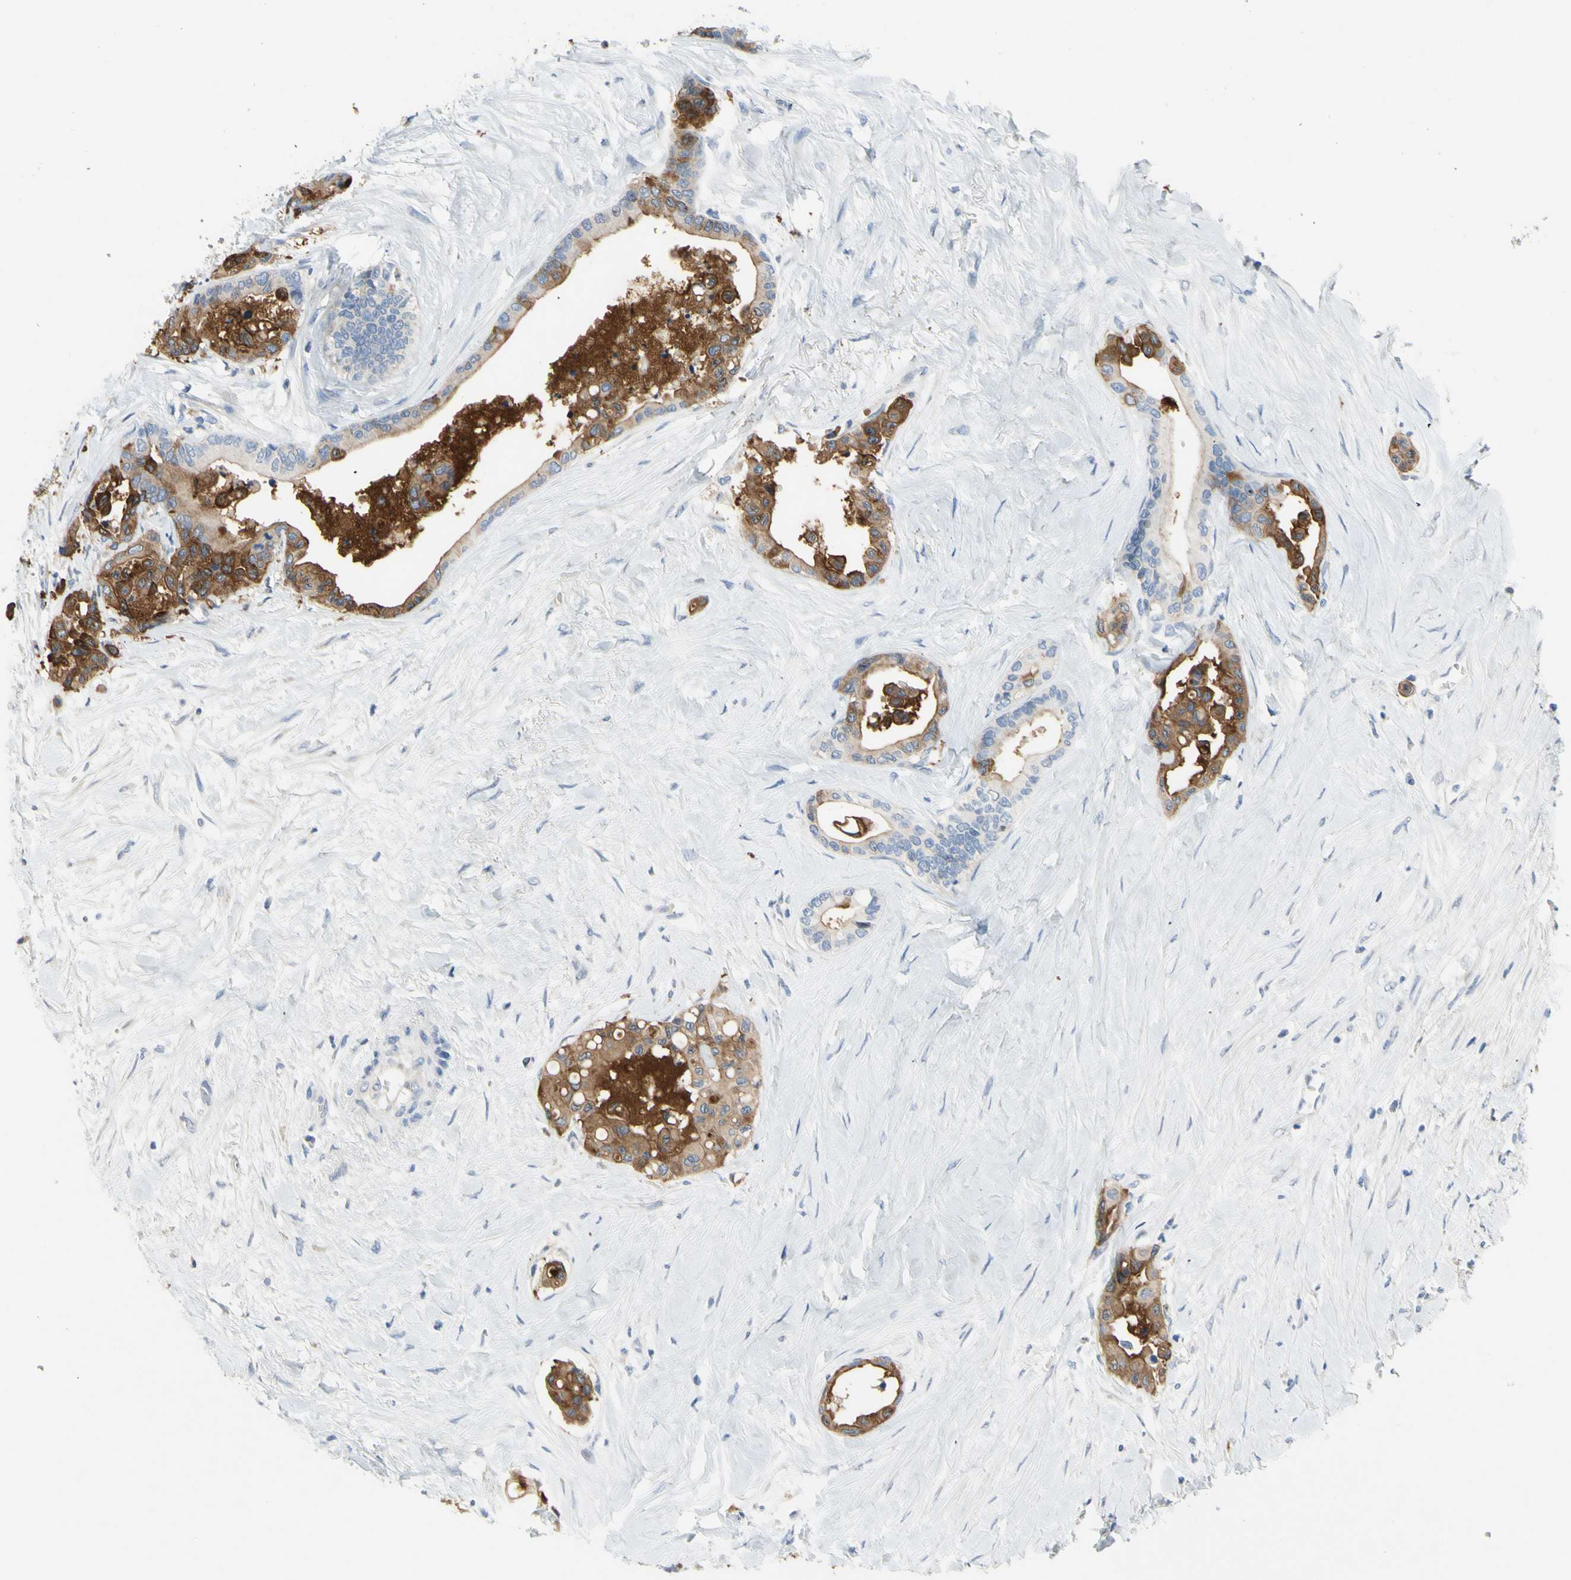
{"staining": {"intensity": "moderate", "quantity": "25%-75%", "location": "cytoplasmic/membranous"}, "tissue": "colorectal cancer", "cell_type": "Tumor cells", "image_type": "cancer", "snomed": [{"axis": "morphology", "description": "Normal tissue, NOS"}, {"axis": "morphology", "description": "Adenocarcinoma, NOS"}, {"axis": "topography", "description": "Colon"}], "caption": "Protein staining of colorectal cancer (adenocarcinoma) tissue shows moderate cytoplasmic/membranous staining in approximately 25%-75% of tumor cells.", "gene": "MUC1", "patient": {"sex": "male", "age": 82}}